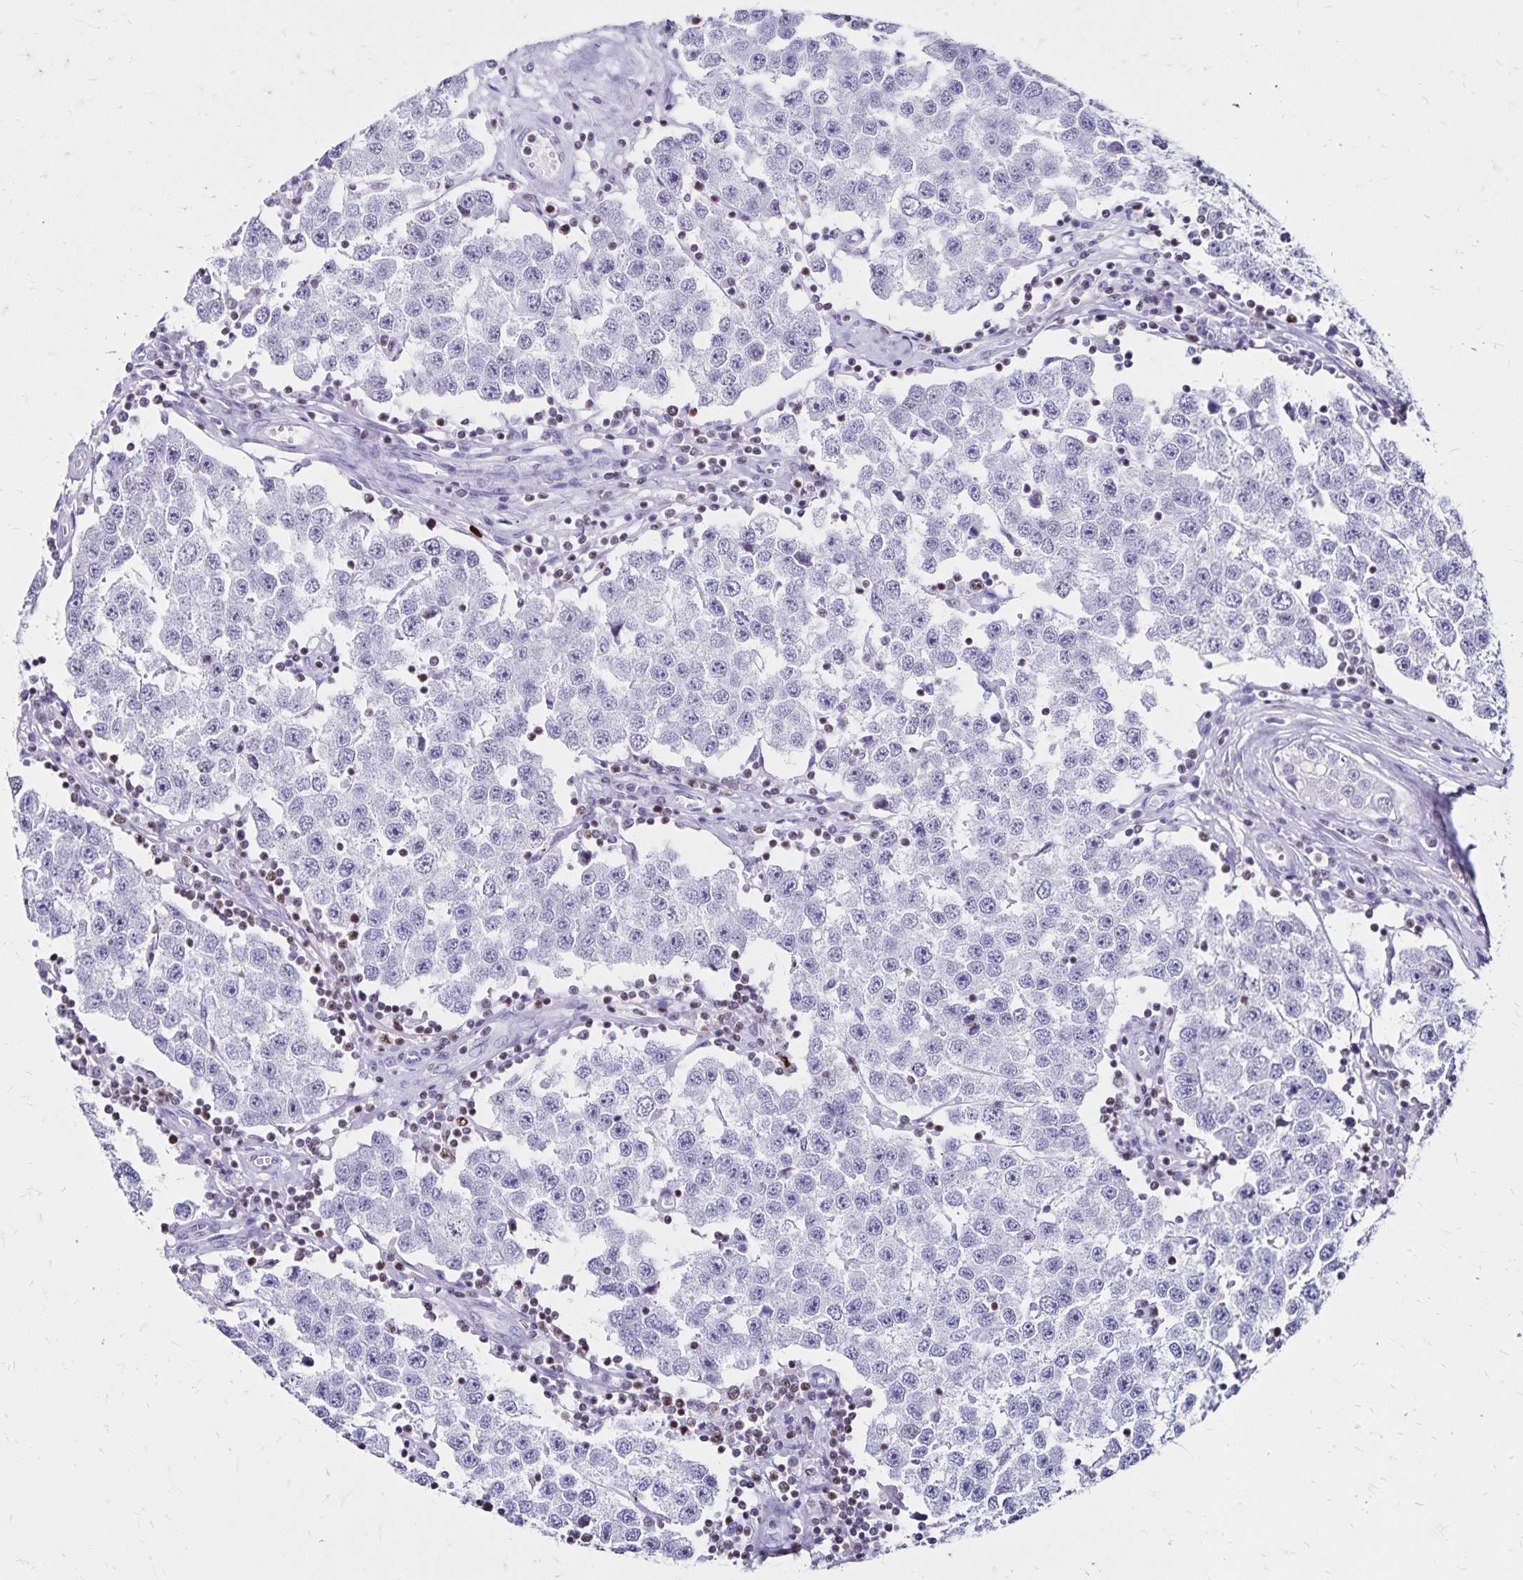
{"staining": {"intensity": "negative", "quantity": "none", "location": "none"}, "tissue": "testis cancer", "cell_type": "Tumor cells", "image_type": "cancer", "snomed": [{"axis": "morphology", "description": "Seminoma, NOS"}, {"axis": "topography", "description": "Testis"}], "caption": "Immunohistochemistry (IHC) of human testis seminoma shows no positivity in tumor cells.", "gene": "IKZF1", "patient": {"sex": "male", "age": 34}}